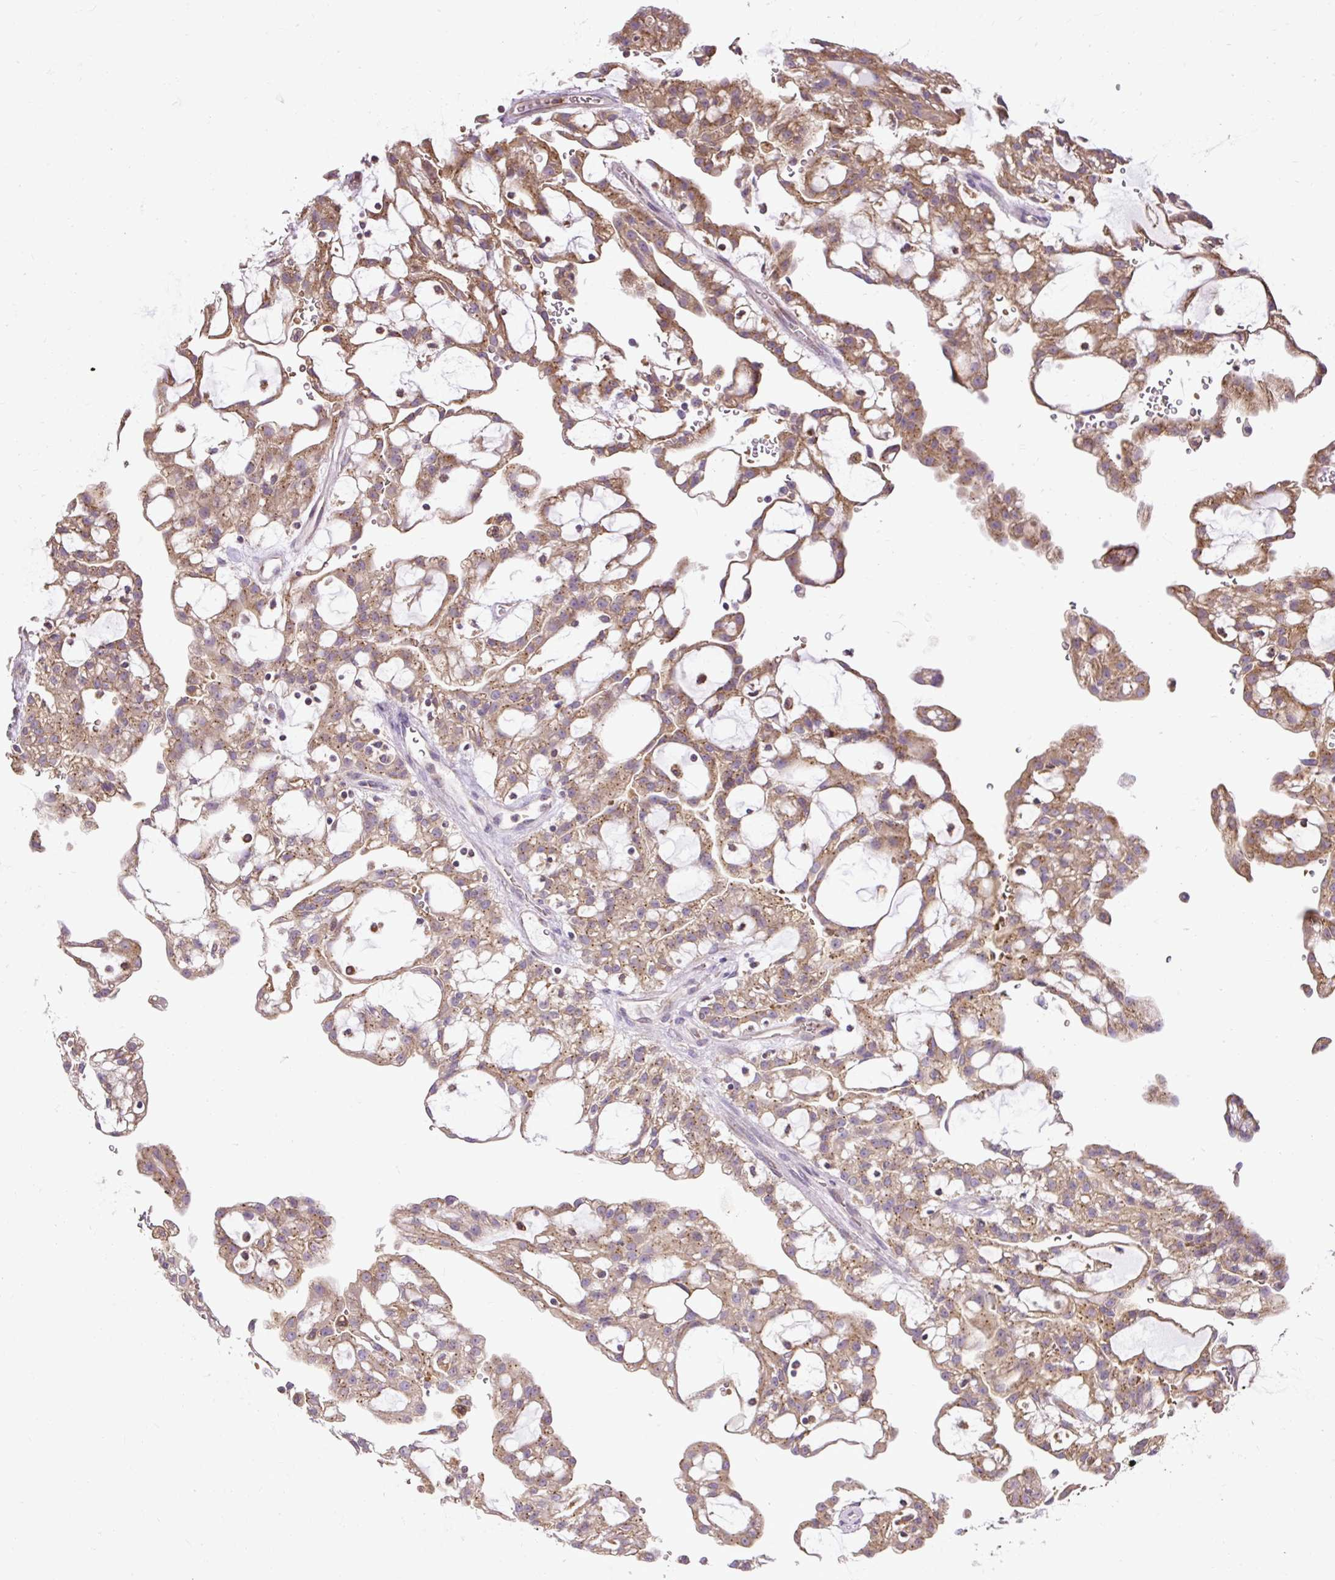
{"staining": {"intensity": "moderate", "quantity": ">75%", "location": "cytoplasmic/membranous"}, "tissue": "renal cancer", "cell_type": "Tumor cells", "image_type": "cancer", "snomed": [{"axis": "morphology", "description": "Adenocarcinoma, NOS"}, {"axis": "topography", "description": "Kidney"}], "caption": "IHC staining of adenocarcinoma (renal), which exhibits medium levels of moderate cytoplasmic/membranous staining in about >75% of tumor cells indicating moderate cytoplasmic/membranous protein positivity. The staining was performed using DAB (brown) for protein detection and nuclei were counterstained in hematoxylin (blue).", "gene": "SMC4", "patient": {"sex": "male", "age": 63}}